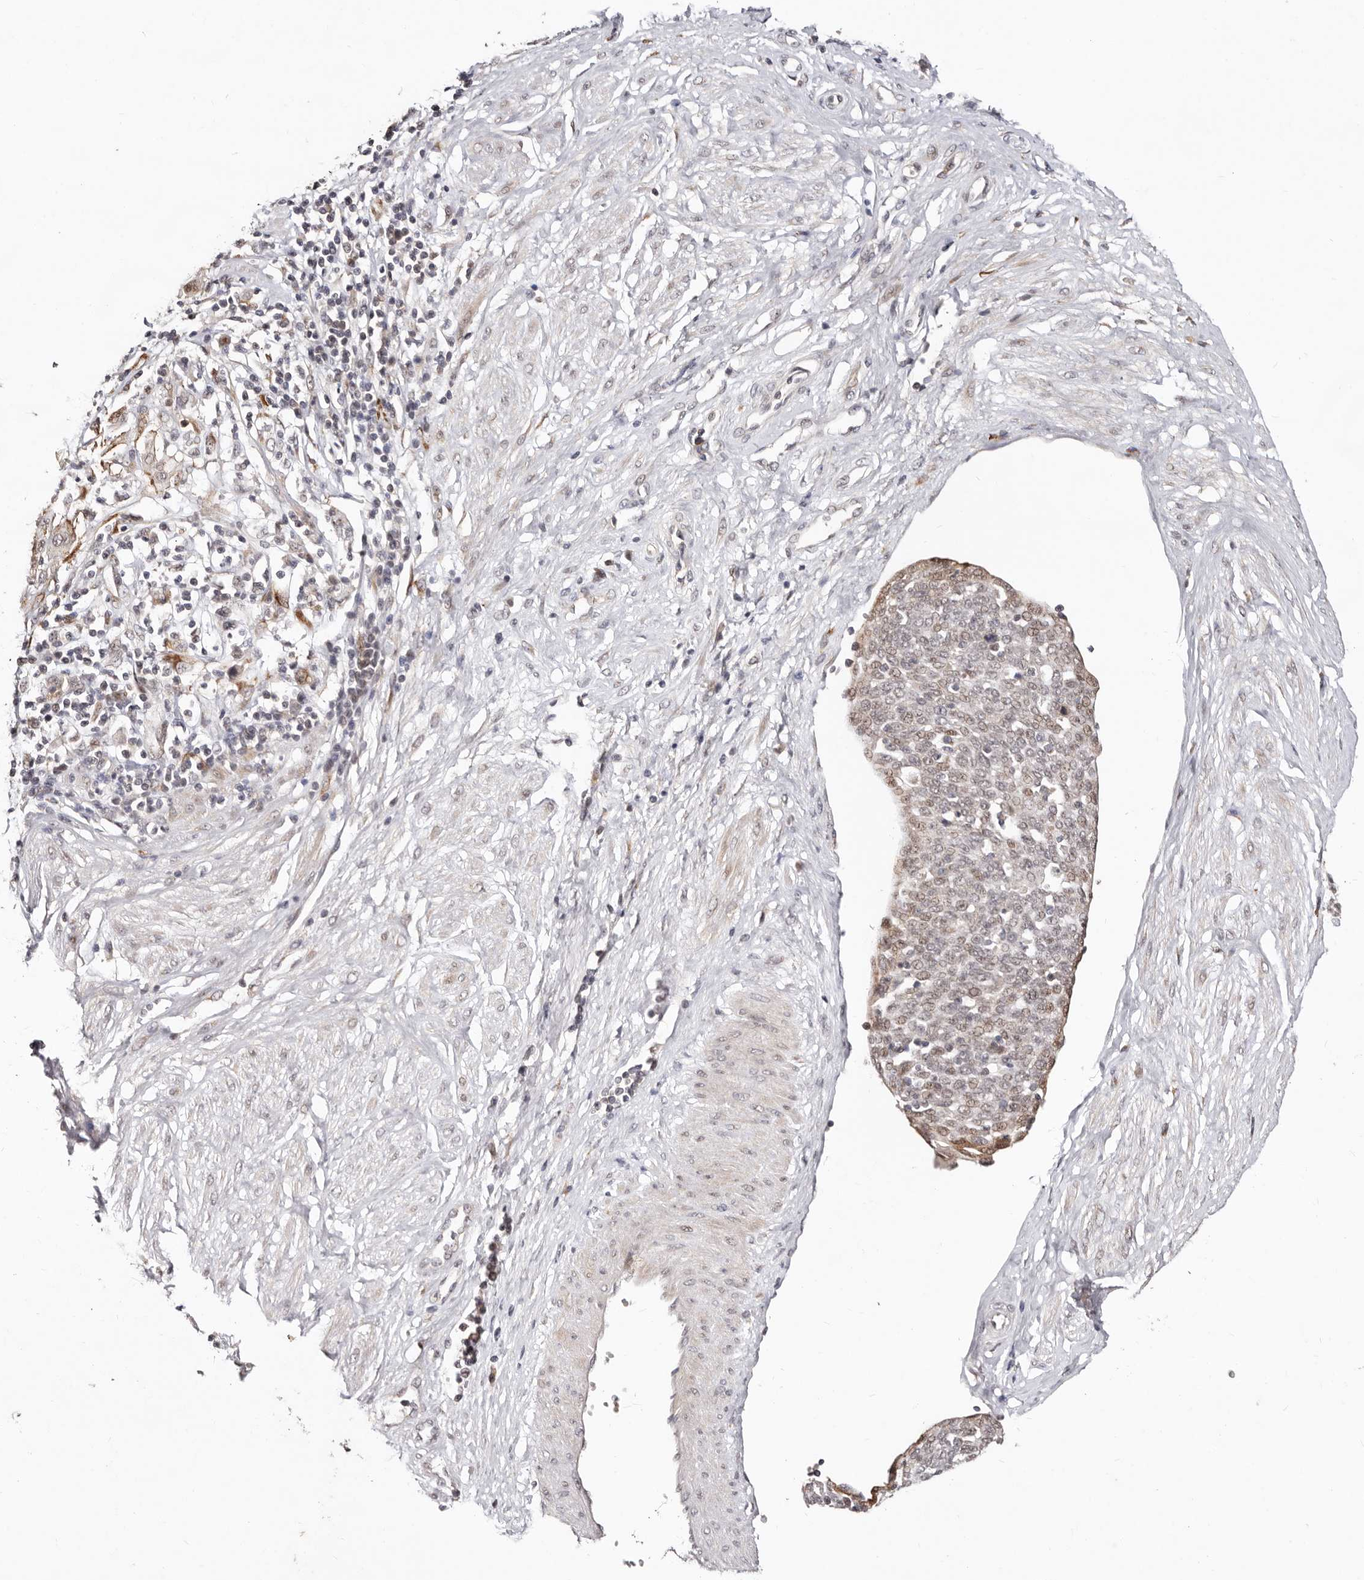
{"staining": {"intensity": "weak", "quantity": "25%-75%", "location": "cytoplasmic/membranous,nuclear"}, "tissue": "cervical cancer", "cell_type": "Tumor cells", "image_type": "cancer", "snomed": [{"axis": "morphology", "description": "Squamous cell carcinoma, NOS"}, {"axis": "topography", "description": "Cervix"}], "caption": "Immunohistochemistry of squamous cell carcinoma (cervical) shows low levels of weak cytoplasmic/membranous and nuclear expression in approximately 25%-75% of tumor cells.", "gene": "SRCAP", "patient": {"sex": "female", "age": 34}}